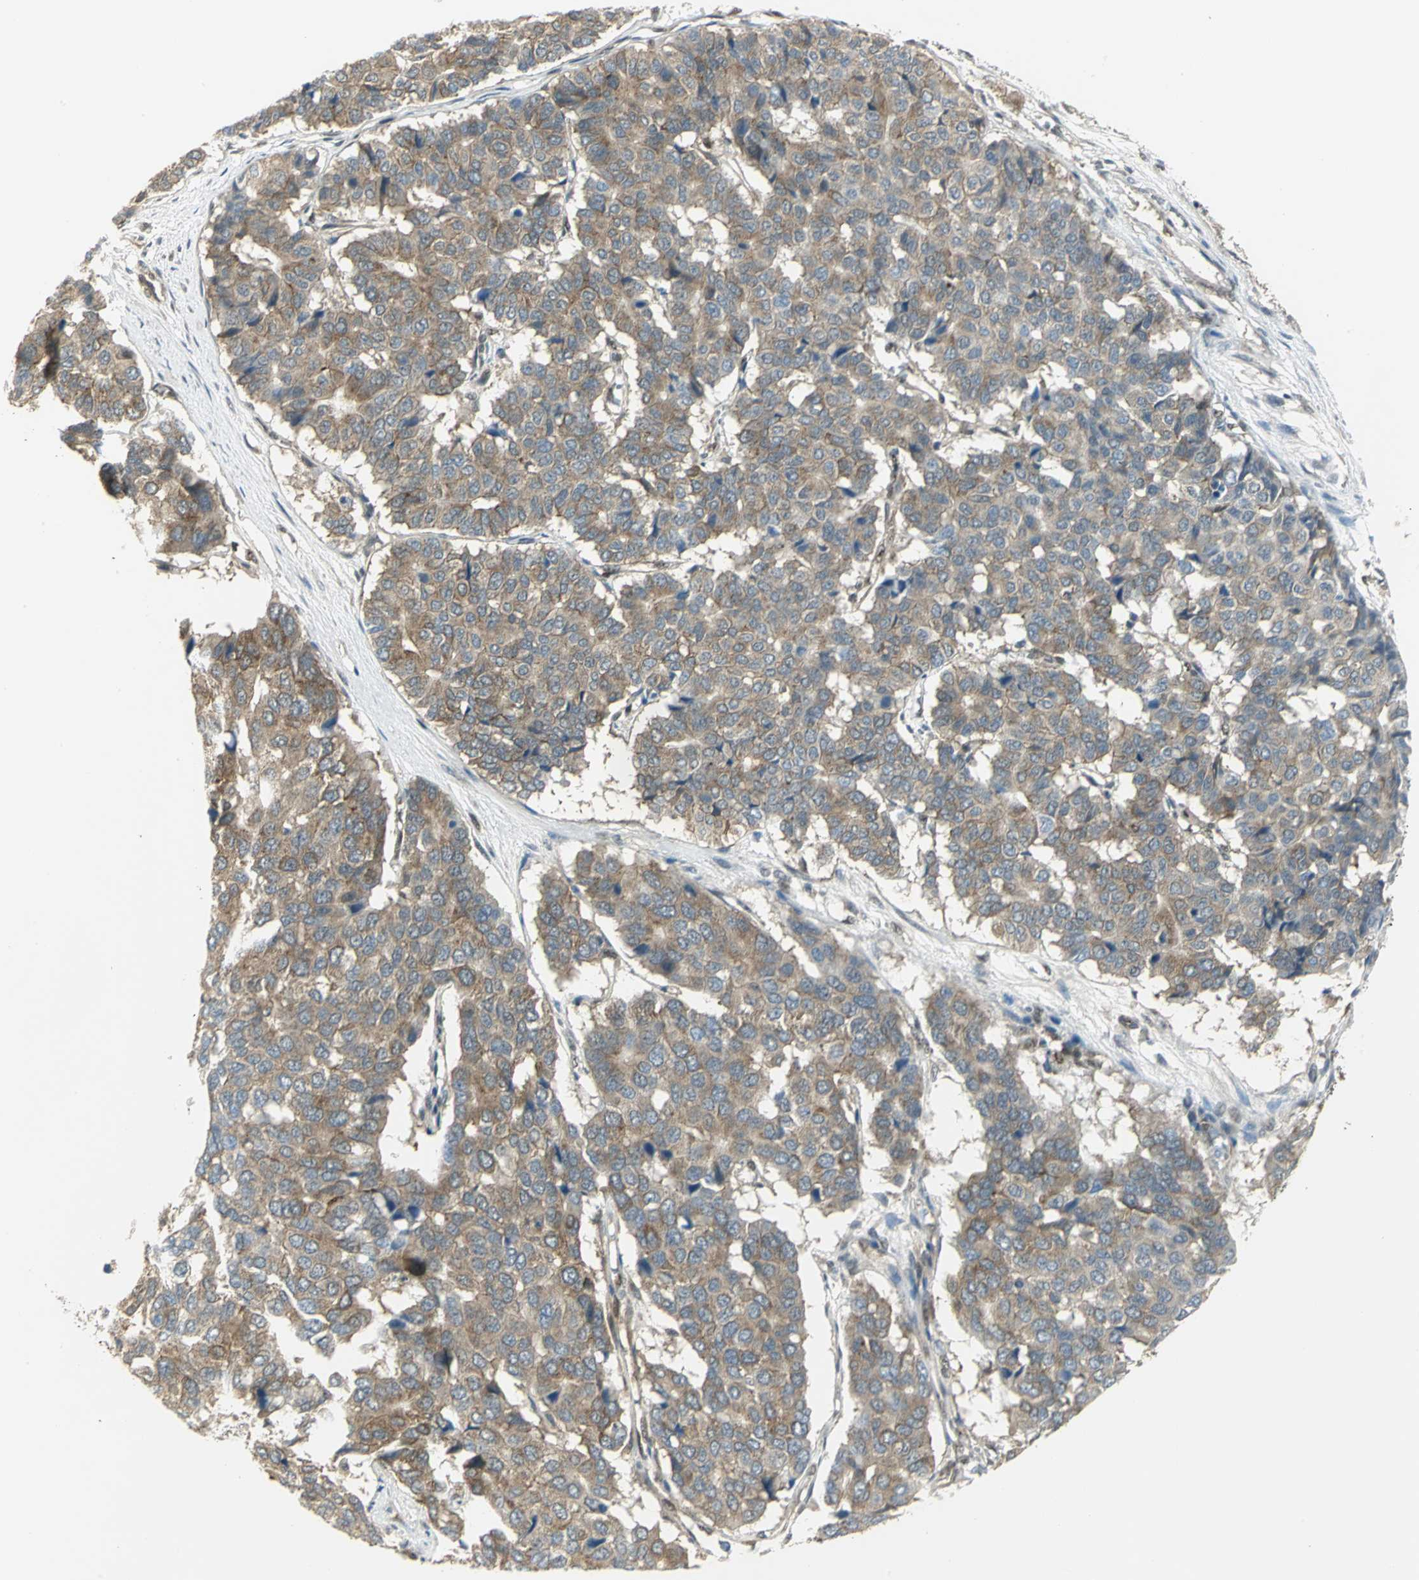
{"staining": {"intensity": "moderate", "quantity": ">75%", "location": "cytoplasmic/membranous"}, "tissue": "pancreatic cancer", "cell_type": "Tumor cells", "image_type": "cancer", "snomed": [{"axis": "morphology", "description": "Adenocarcinoma, NOS"}, {"axis": "topography", "description": "Pancreas"}], "caption": "About >75% of tumor cells in pancreatic cancer show moderate cytoplasmic/membranous protein expression as visualized by brown immunohistochemical staining.", "gene": "DDX5", "patient": {"sex": "male", "age": 50}}